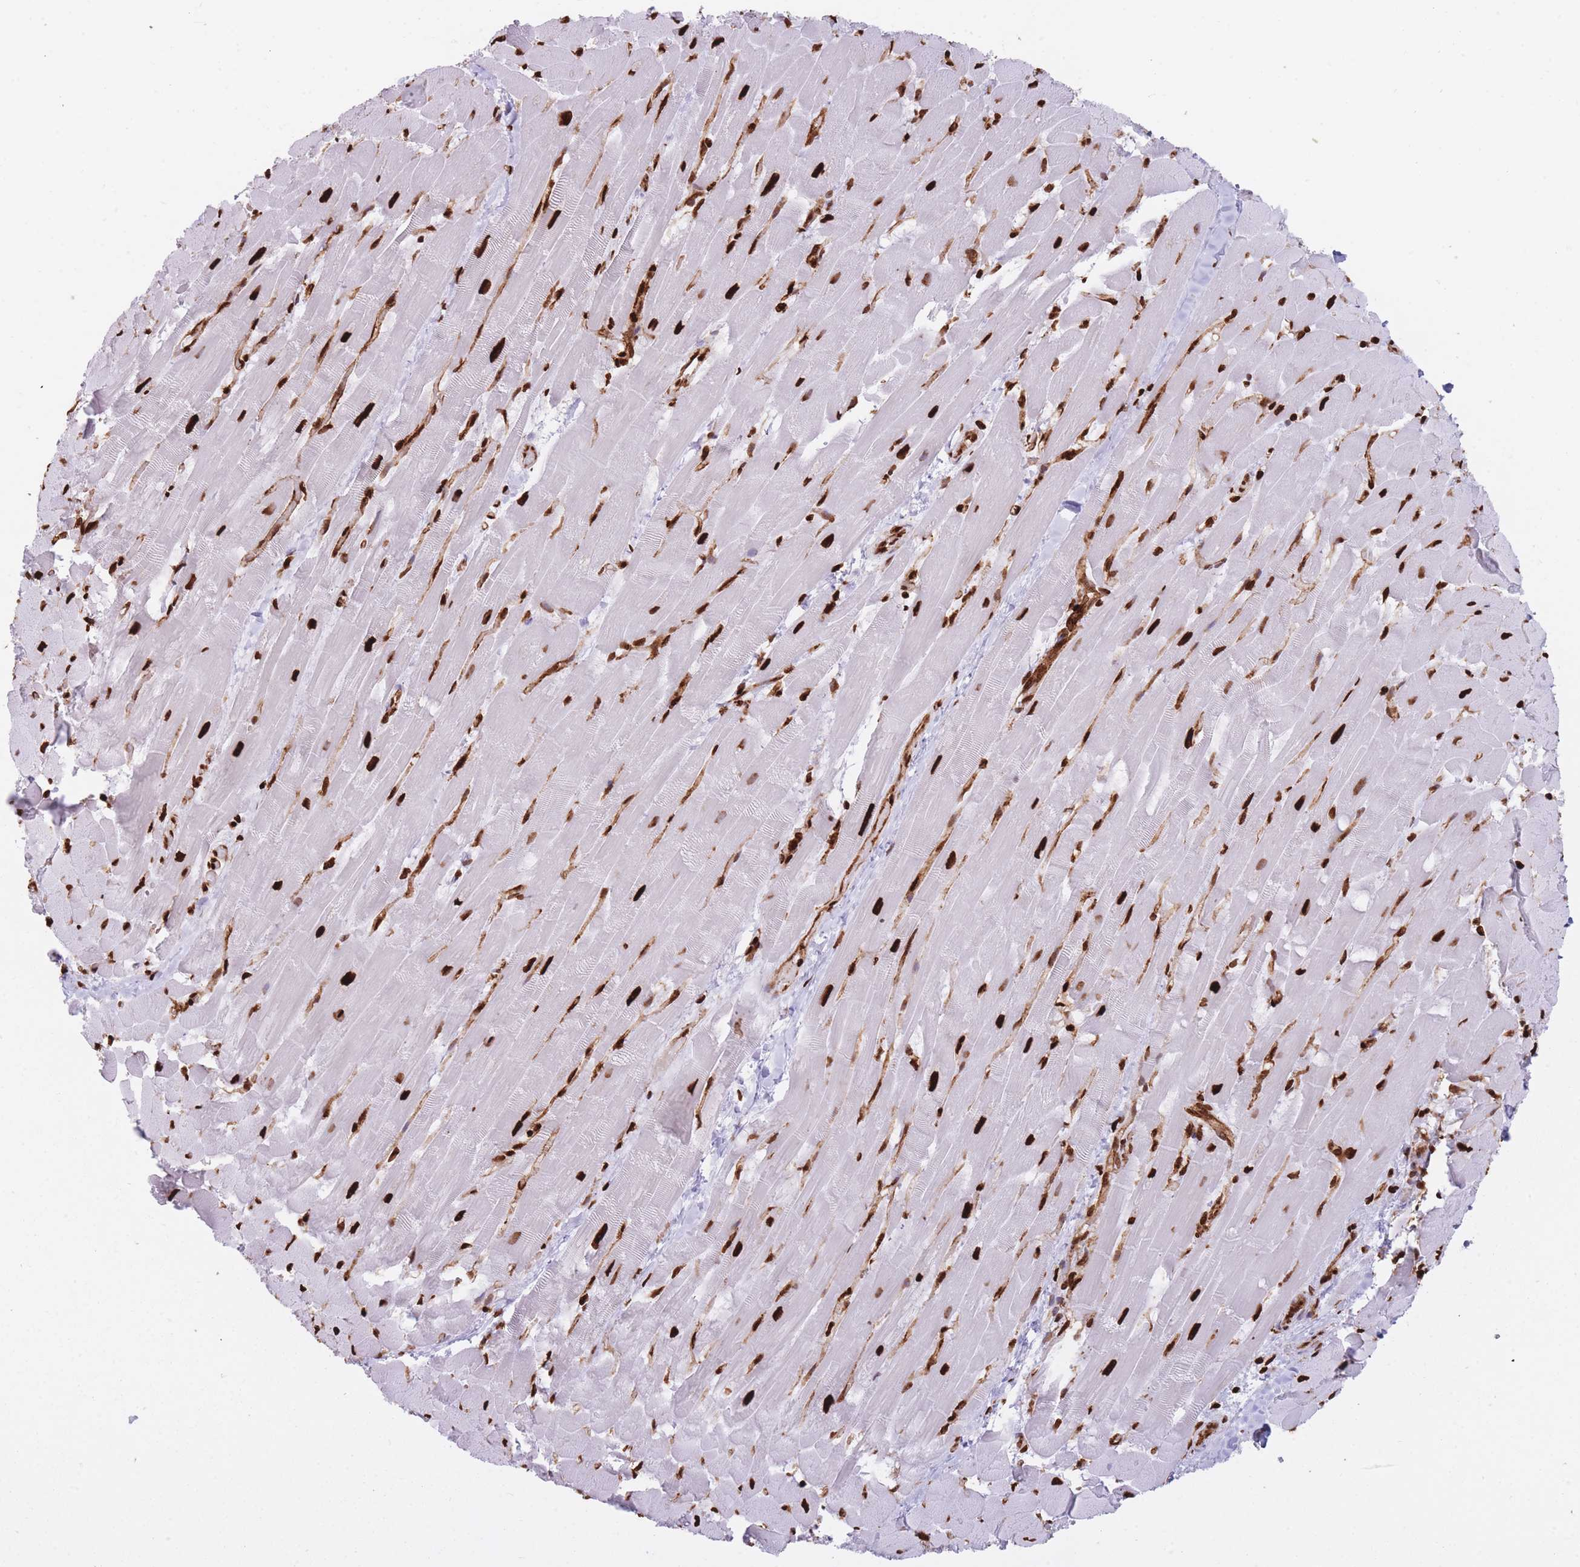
{"staining": {"intensity": "strong", "quantity": "25%-75%", "location": "nuclear"}, "tissue": "heart muscle", "cell_type": "Cardiomyocytes", "image_type": "normal", "snomed": [{"axis": "morphology", "description": "Normal tissue, NOS"}, {"axis": "topography", "description": "Heart"}], "caption": "The immunohistochemical stain labels strong nuclear staining in cardiomyocytes of normal heart muscle. Using DAB (3,3'-diaminobenzidine) (brown) and hematoxylin (blue) stains, captured at high magnification using brightfield microscopy.", "gene": "HNRNPUL1", "patient": {"sex": "male", "age": 37}}